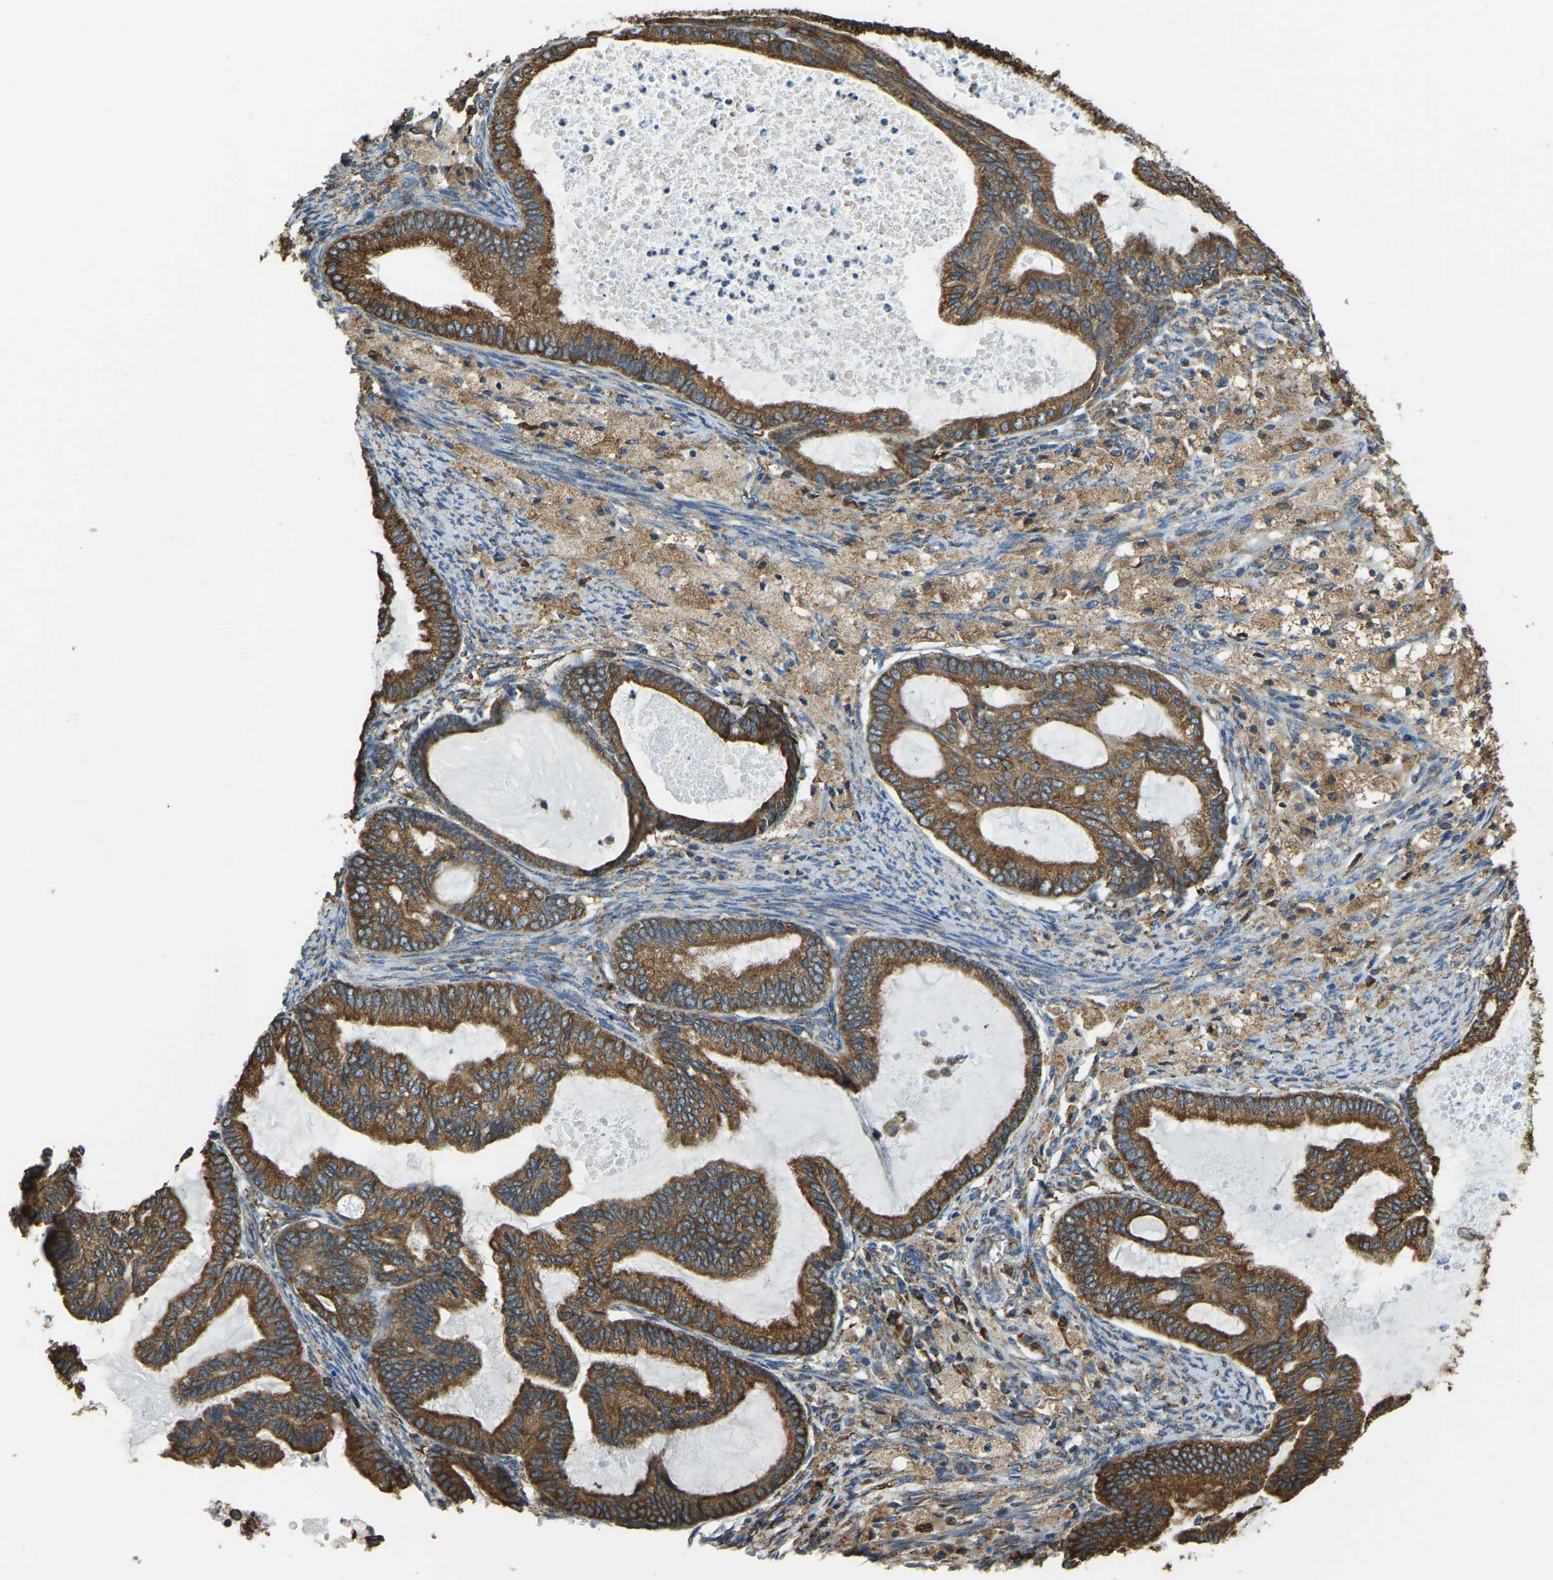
{"staining": {"intensity": "strong", "quantity": ">75%", "location": "cytoplasmic/membranous"}, "tissue": "cervical cancer", "cell_type": "Tumor cells", "image_type": "cancer", "snomed": [{"axis": "morphology", "description": "Normal tissue, NOS"}, {"axis": "morphology", "description": "Adenocarcinoma, NOS"}, {"axis": "topography", "description": "Cervix"}, {"axis": "topography", "description": "Endometrium"}], "caption": "Adenocarcinoma (cervical) stained with a brown dye demonstrates strong cytoplasmic/membranous positive expression in approximately >75% of tumor cells.", "gene": "RNF115", "patient": {"sex": "female", "age": 86}}